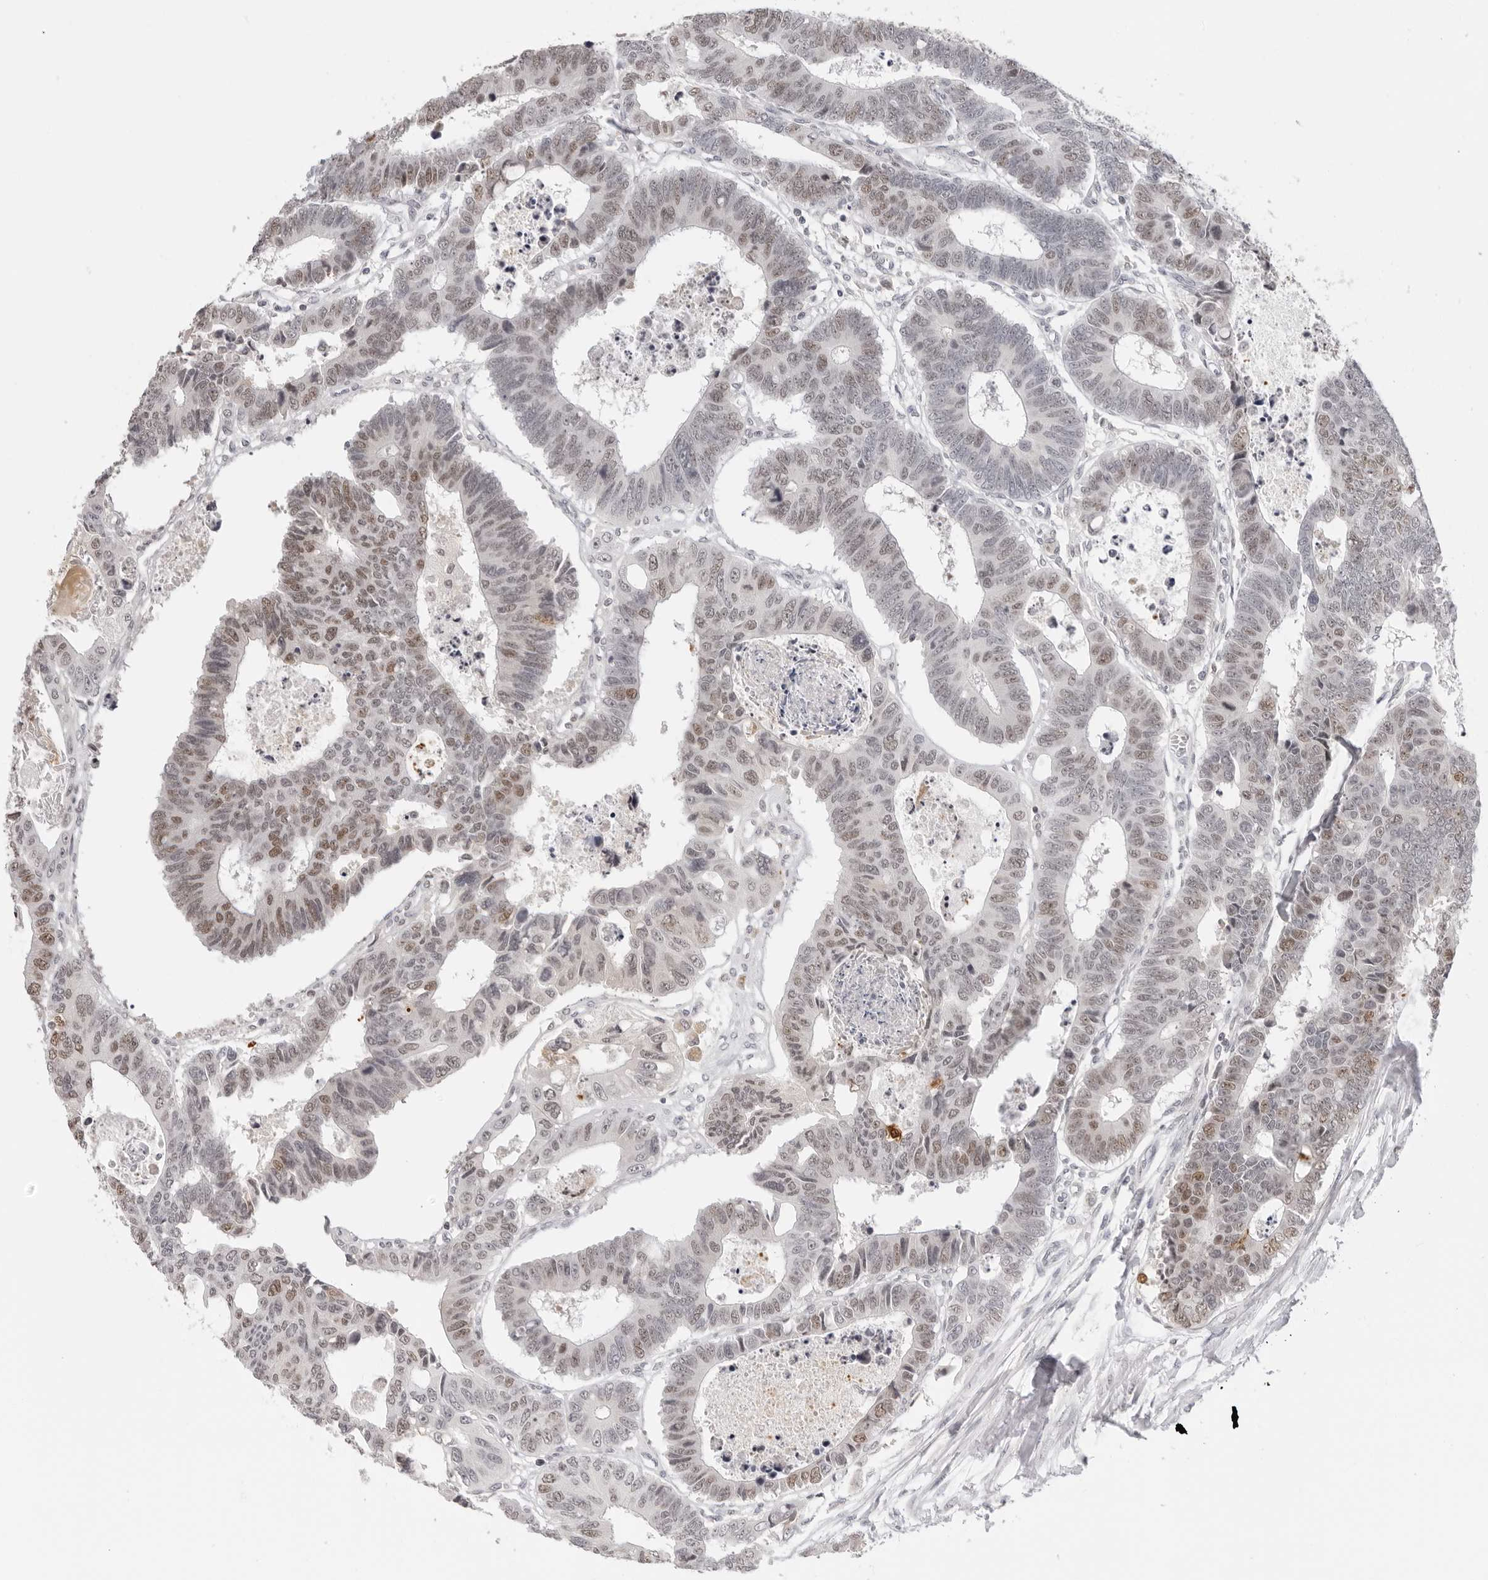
{"staining": {"intensity": "moderate", "quantity": "25%-75%", "location": "nuclear"}, "tissue": "colorectal cancer", "cell_type": "Tumor cells", "image_type": "cancer", "snomed": [{"axis": "morphology", "description": "Adenocarcinoma, NOS"}, {"axis": "topography", "description": "Rectum"}], "caption": "DAB (3,3'-diaminobenzidine) immunohistochemical staining of colorectal adenocarcinoma demonstrates moderate nuclear protein staining in approximately 25%-75% of tumor cells. (Brightfield microscopy of DAB IHC at high magnification).", "gene": "MSH6", "patient": {"sex": "male", "age": 84}}